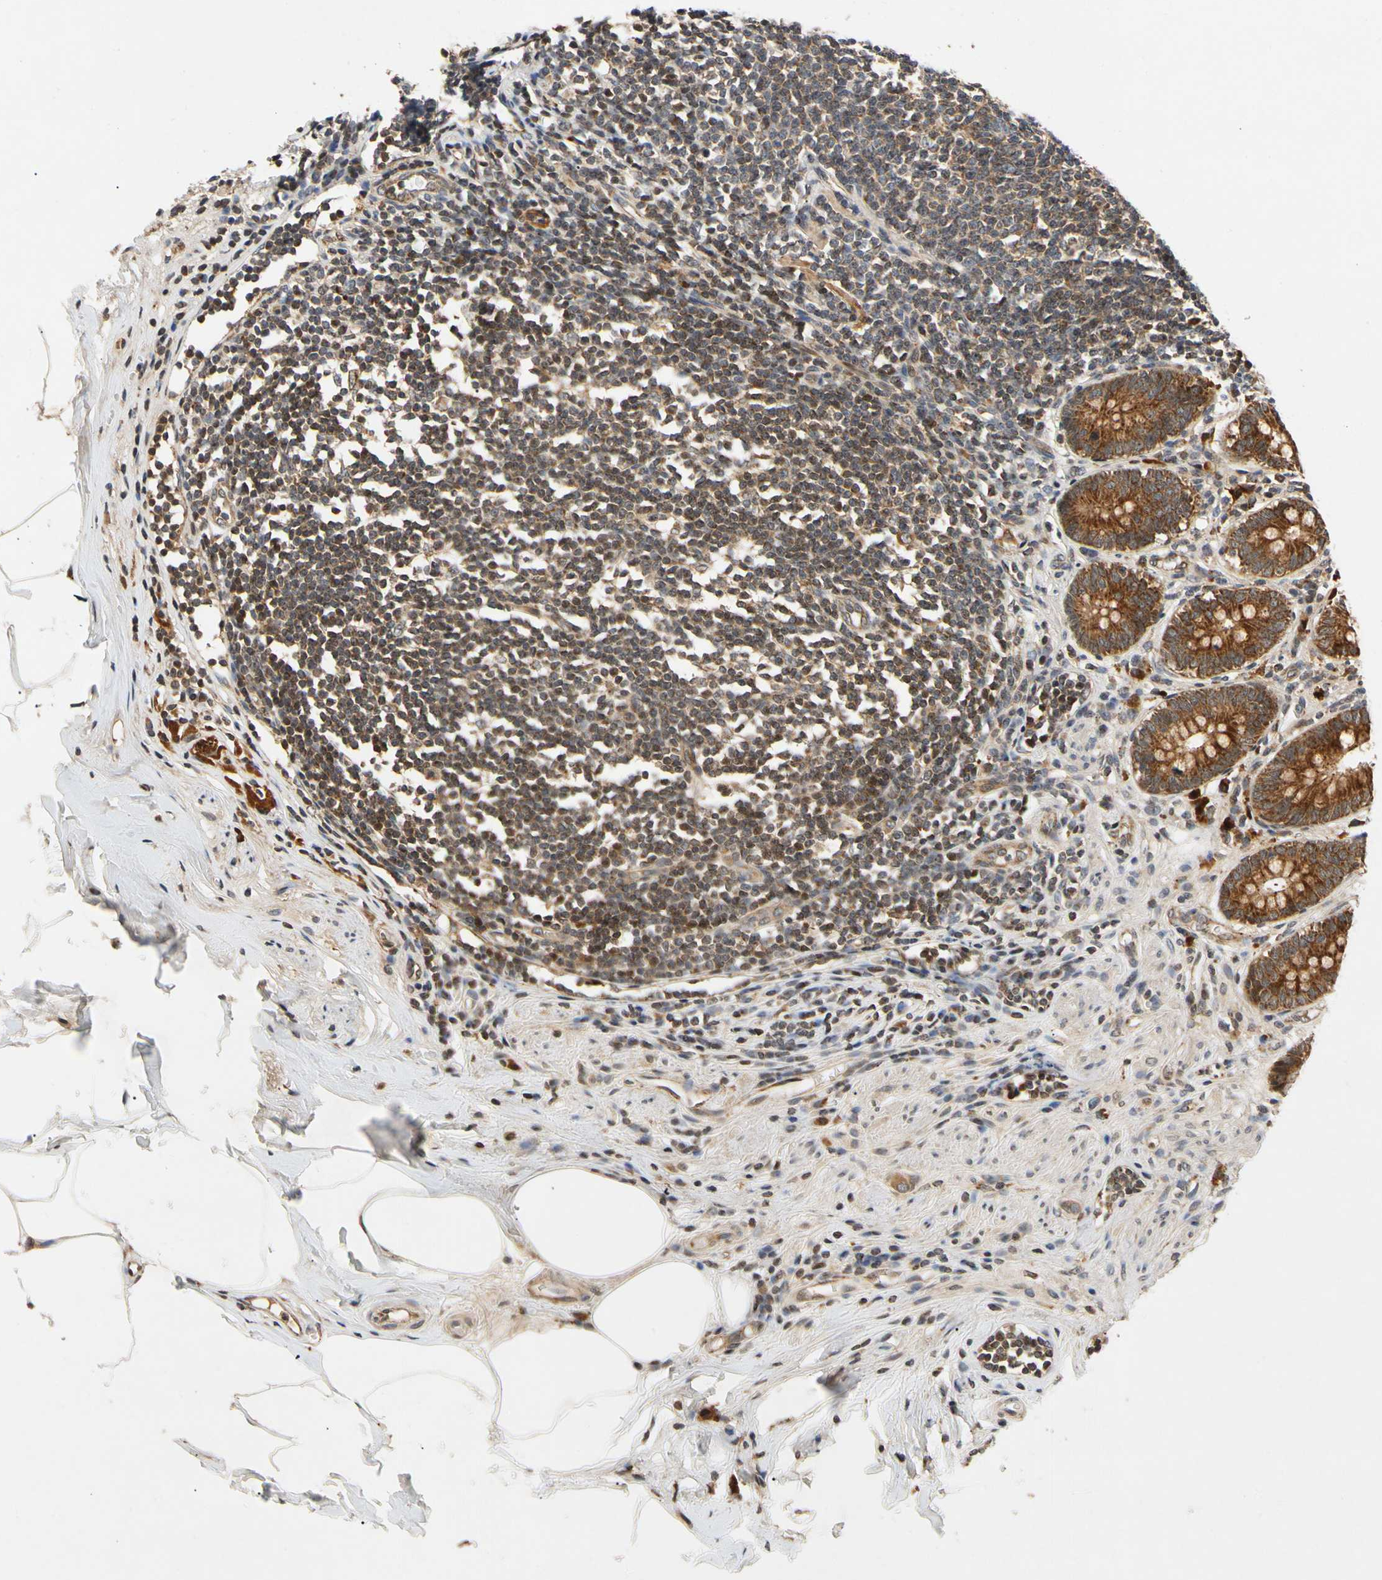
{"staining": {"intensity": "strong", "quantity": ">75%", "location": "cytoplasmic/membranous"}, "tissue": "appendix", "cell_type": "Glandular cells", "image_type": "normal", "snomed": [{"axis": "morphology", "description": "Normal tissue, NOS"}, {"axis": "topography", "description": "Appendix"}], "caption": "Unremarkable appendix exhibits strong cytoplasmic/membranous positivity in approximately >75% of glandular cells, visualized by immunohistochemistry. The protein is stained brown, and the nuclei are stained in blue (DAB IHC with brightfield microscopy, high magnification).", "gene": "MRPS22", "patient": {"sex": "female", "age": 50}}